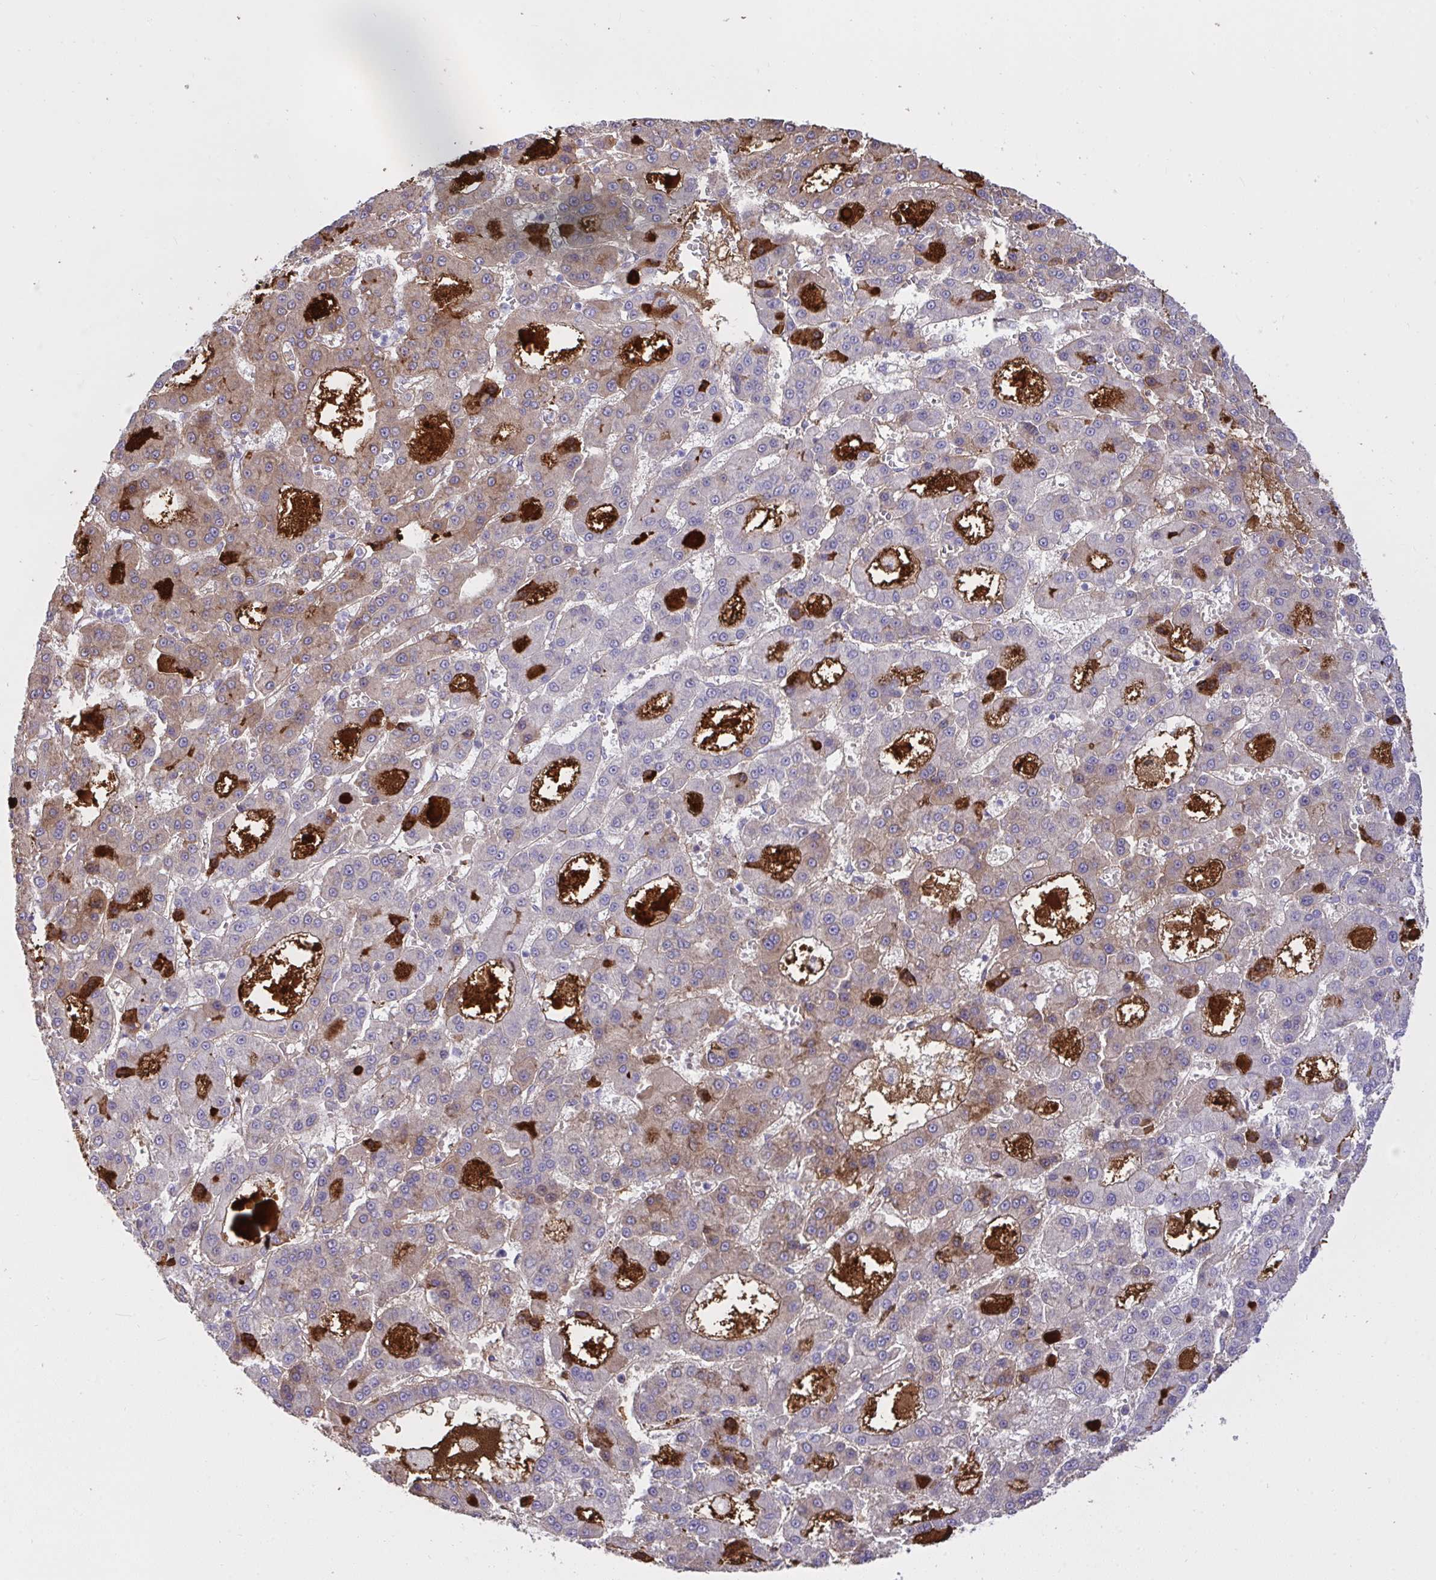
{"staining": {"intensity": "moderate", "quantity": "25%-75%", "location": "cytoplasmic/membranous"}, "tissue": "liver cancer", "cell_type": "Tumor cells", "image_type": "cancer", "snomed": [{"axis": "morphology", "description": "Carcinoma, Hepatocellular, NOS"}, {"axis": "topography", "description": "Liver"}], "caption": "Immunohistochemistry (IHC) staining of hepatocellular carcinoma (liver), which reveals medium levels of moderate cytoplasmic/membranous staining in approximately 25%-75% of tumor cells indicating moderate cytoplasmic/membranous protein expression. The staining was performed using DAB (brown) for protein detection and nuclei were counterstained in hematoxylin (blue).", "gene": "F2", "patient": {"sex": "male", "age": 70}}